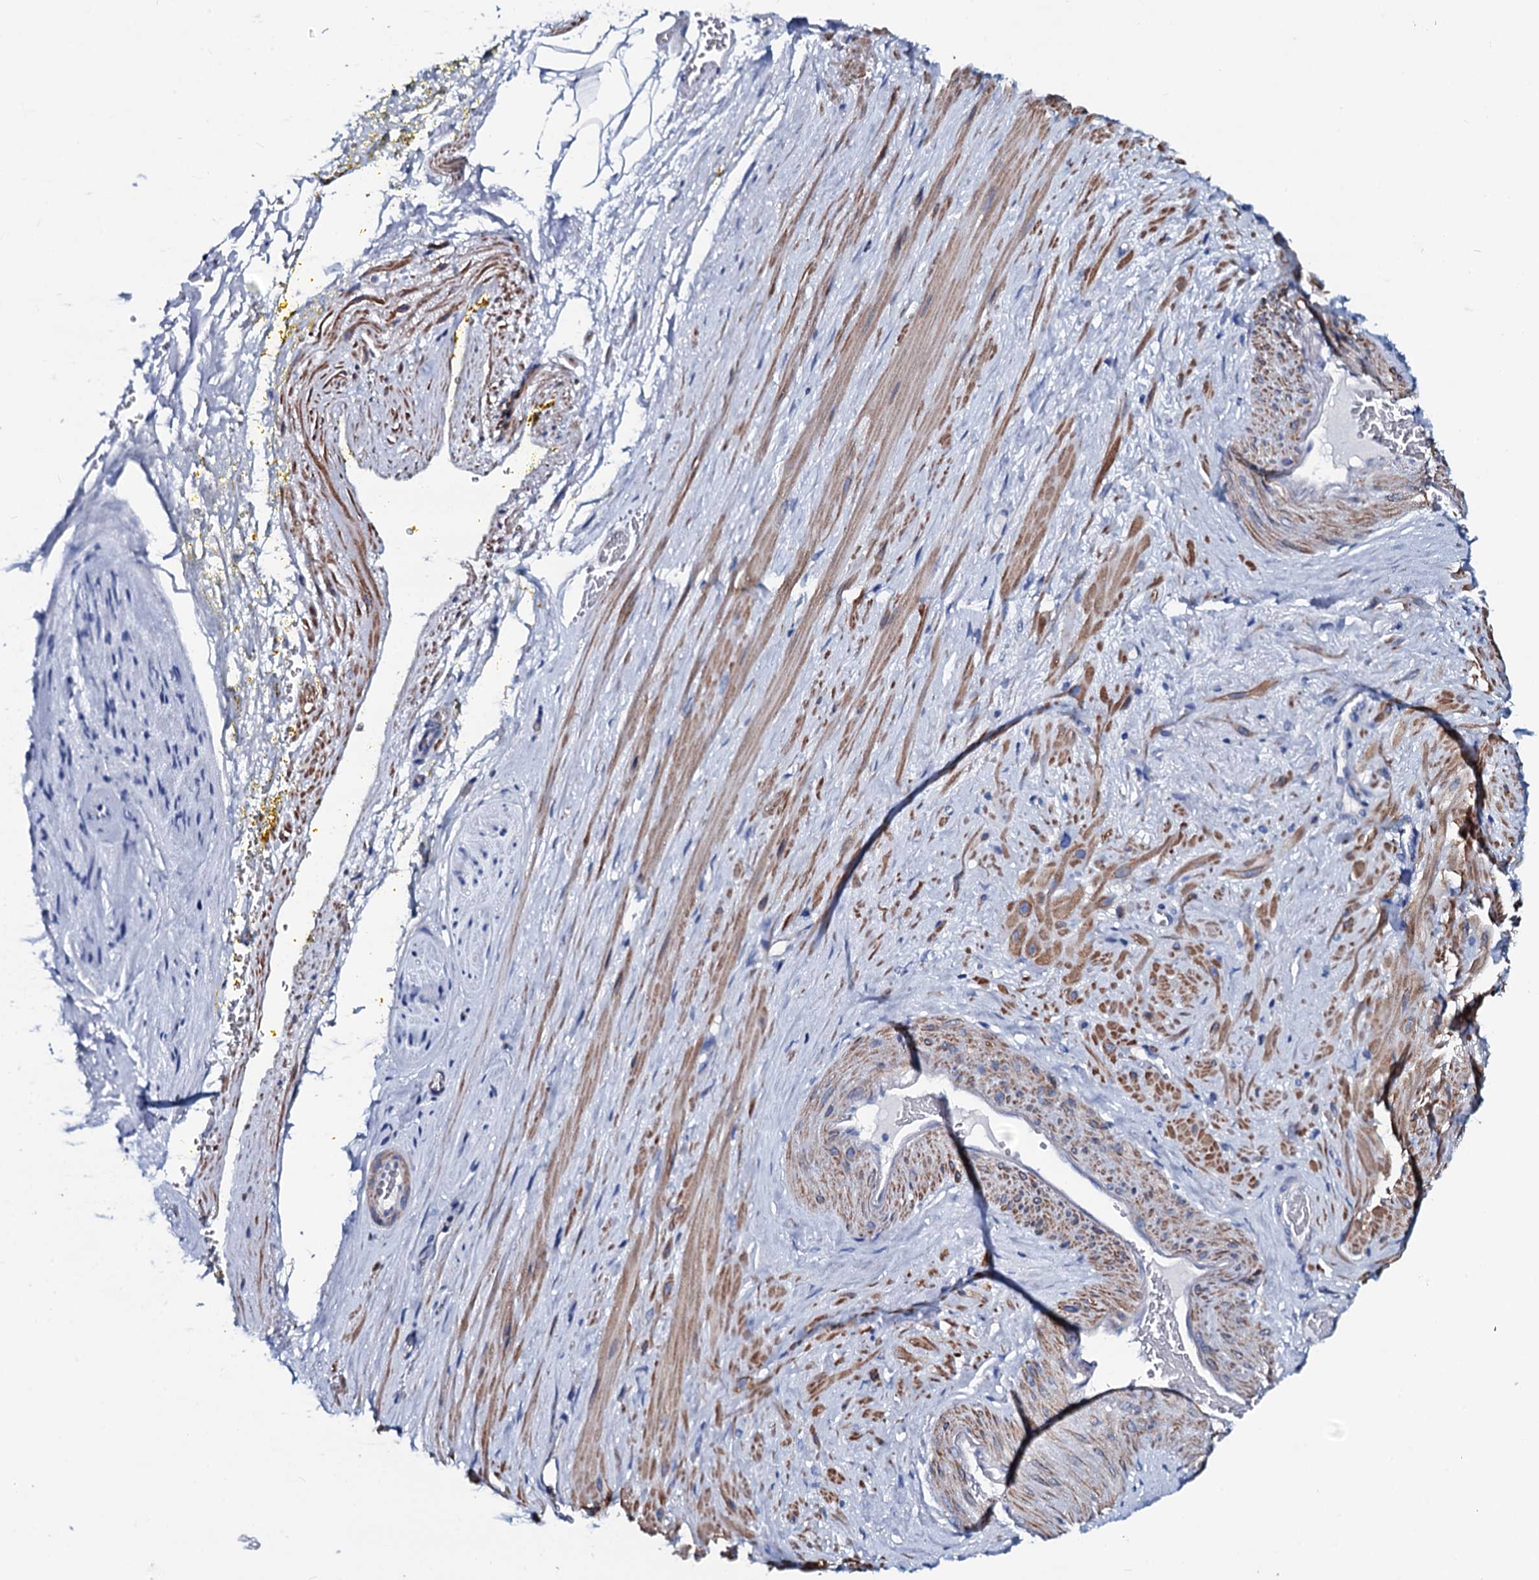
{"staining": {"intensity": "negative", "quantity": "none", "location": "none"}, "tissue": "adipose tissue", "cell_type": "Adipocytes", "image_type": "normal", "snomed": [{"axis": "morphology", "description": "Normal tissue, NOS"}, {"axis": "morphology", "description": "Adenocarcinoma, Low grade"}, {"axis": "topography", "description": "Prostate"}, {"axis": "topography", "description": "Peripheral nerve tissue"}], "caption": "The photomicrograph shows no significant expression in adipocytes of adipose tissue.", "gene": "GYS2", "patient": {"sex": "male", "age": 63}}